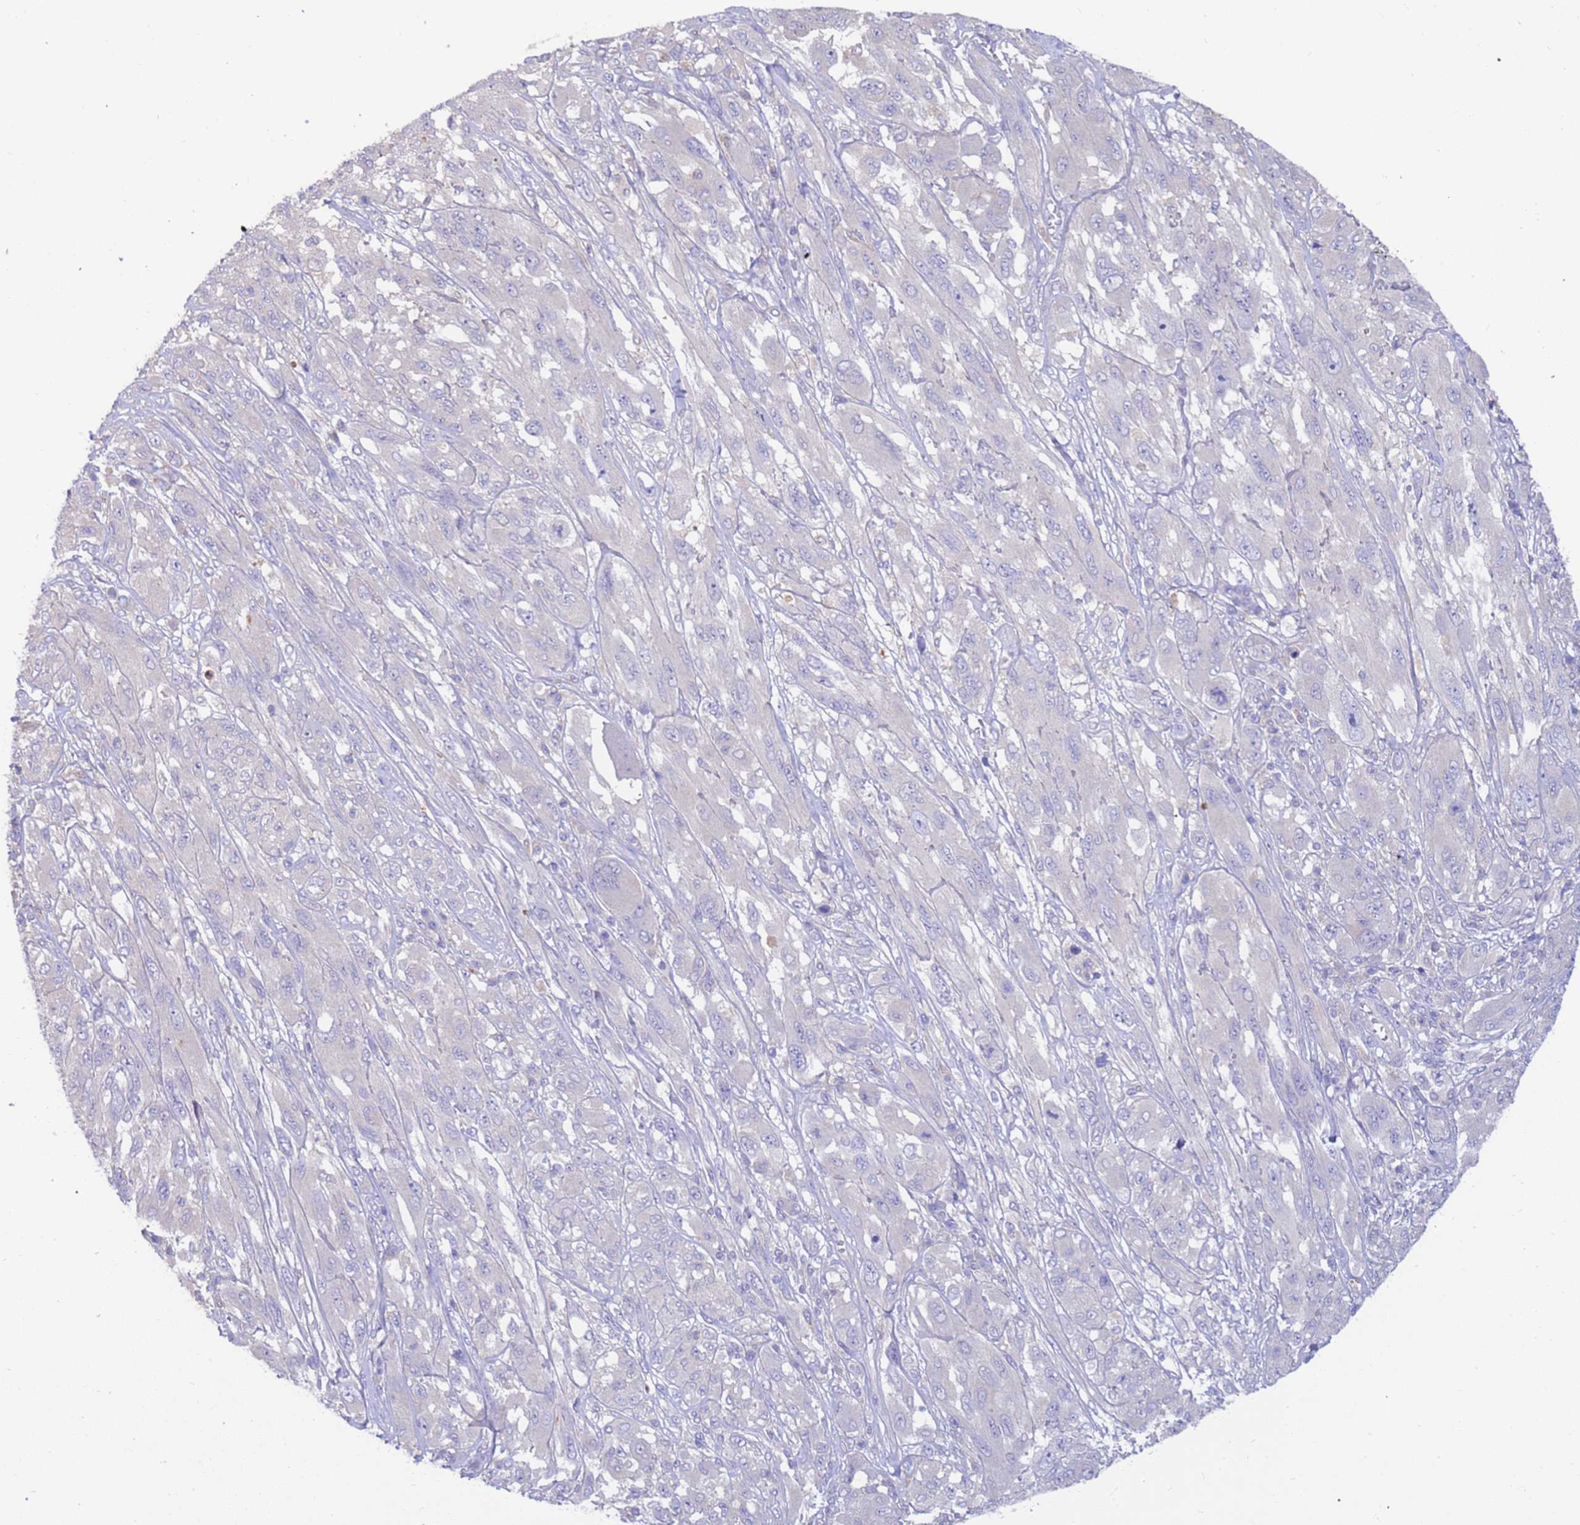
{"staining": {"intensity": "negative", "quantity": "none", "location": "none"}, "tissue": "melanoma", "cell_type": "Tumor cells", "image_type": "cancer", "snomed": [{"axis": "morphology", "description": "Malignant melanoma, NOS"}, {"axis": "topography", "description": "Skin"}], "caption": "Immunohistochemistry micrograph of human melanoma stained for a protein (brown), which shows no positivity in tumor cells.", "gene": "SRL", "patient": {"sex": "female", "age": 91}}